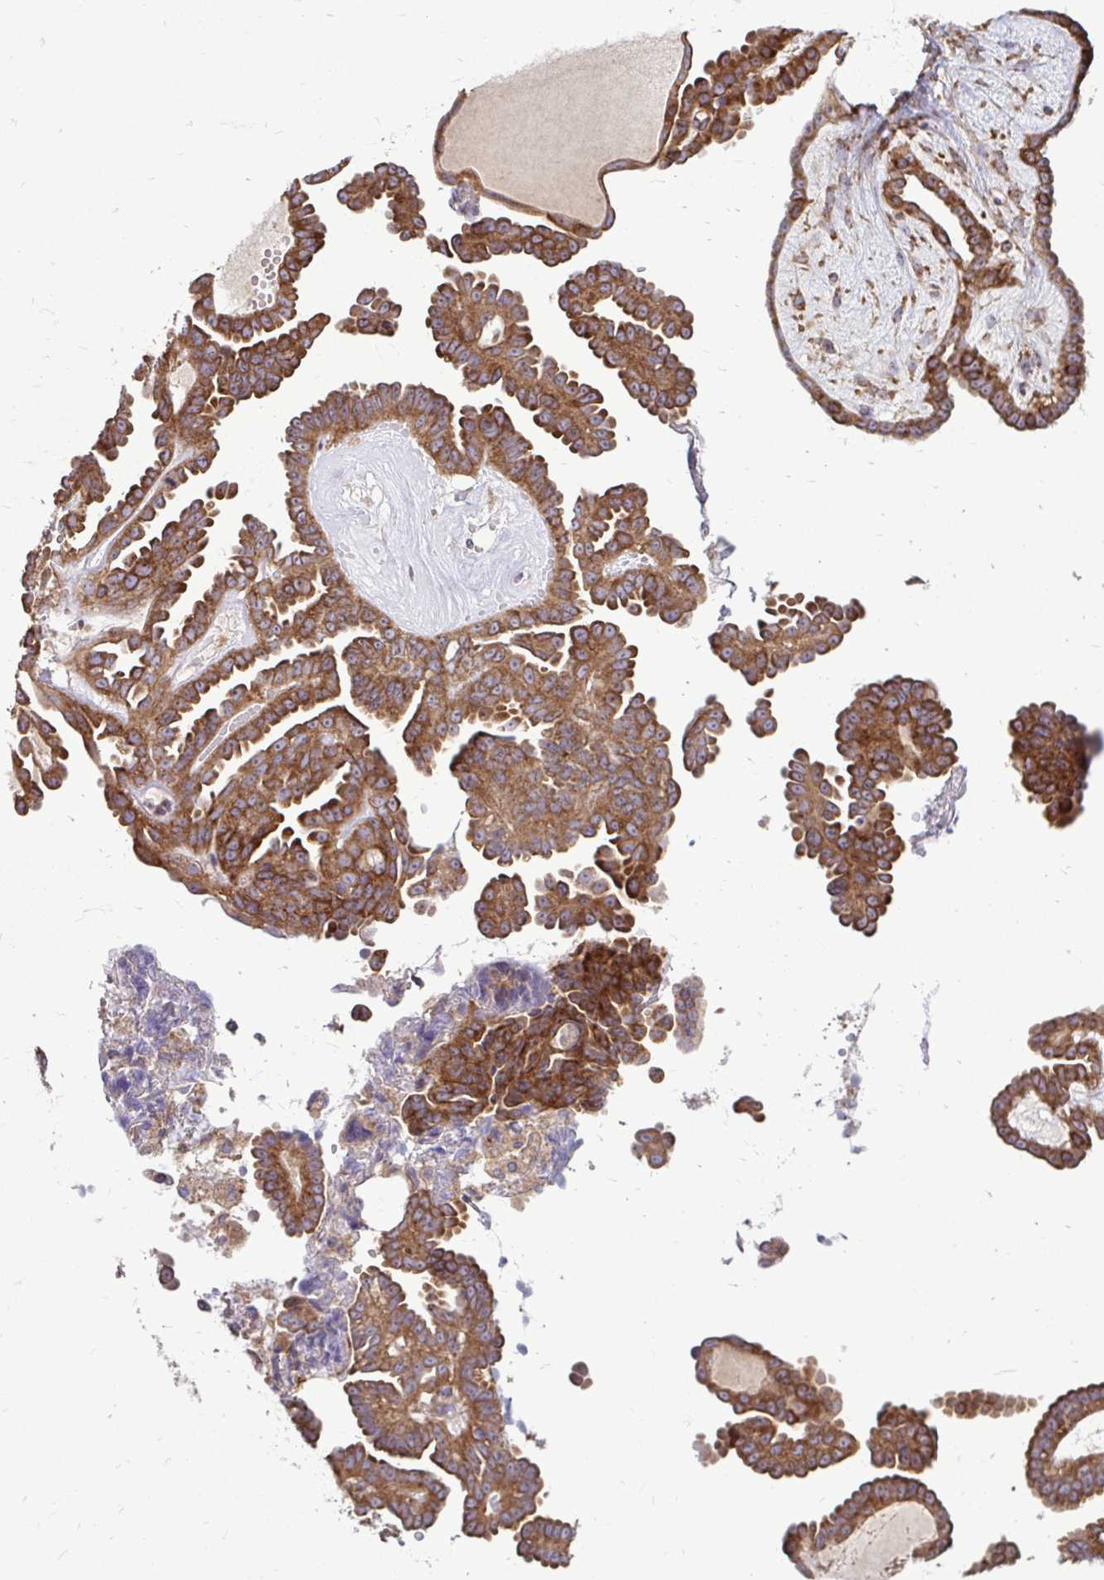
{"staining": {"intensity": "strong", "quantity": ">75%", "location": "cytoplasmic/membranous"}, "tissue": "ovarian cancer", "cell_type": "Tumor cells", "image_type": "cancer", "snomed": [{"axis": "morphology", "description": "Cystadenocarcinoma, serous, NOS"}, {"axis": "topography", "description": "Ovary"}], "caption": "An image of human ovarian serous cystadenocarcinoma stained for a protein exhibits strong cytoplasmic/membranous brown staining in tumor cells.", "gene": "FMR1", "patient": {"sex": "female", "age": 71}}